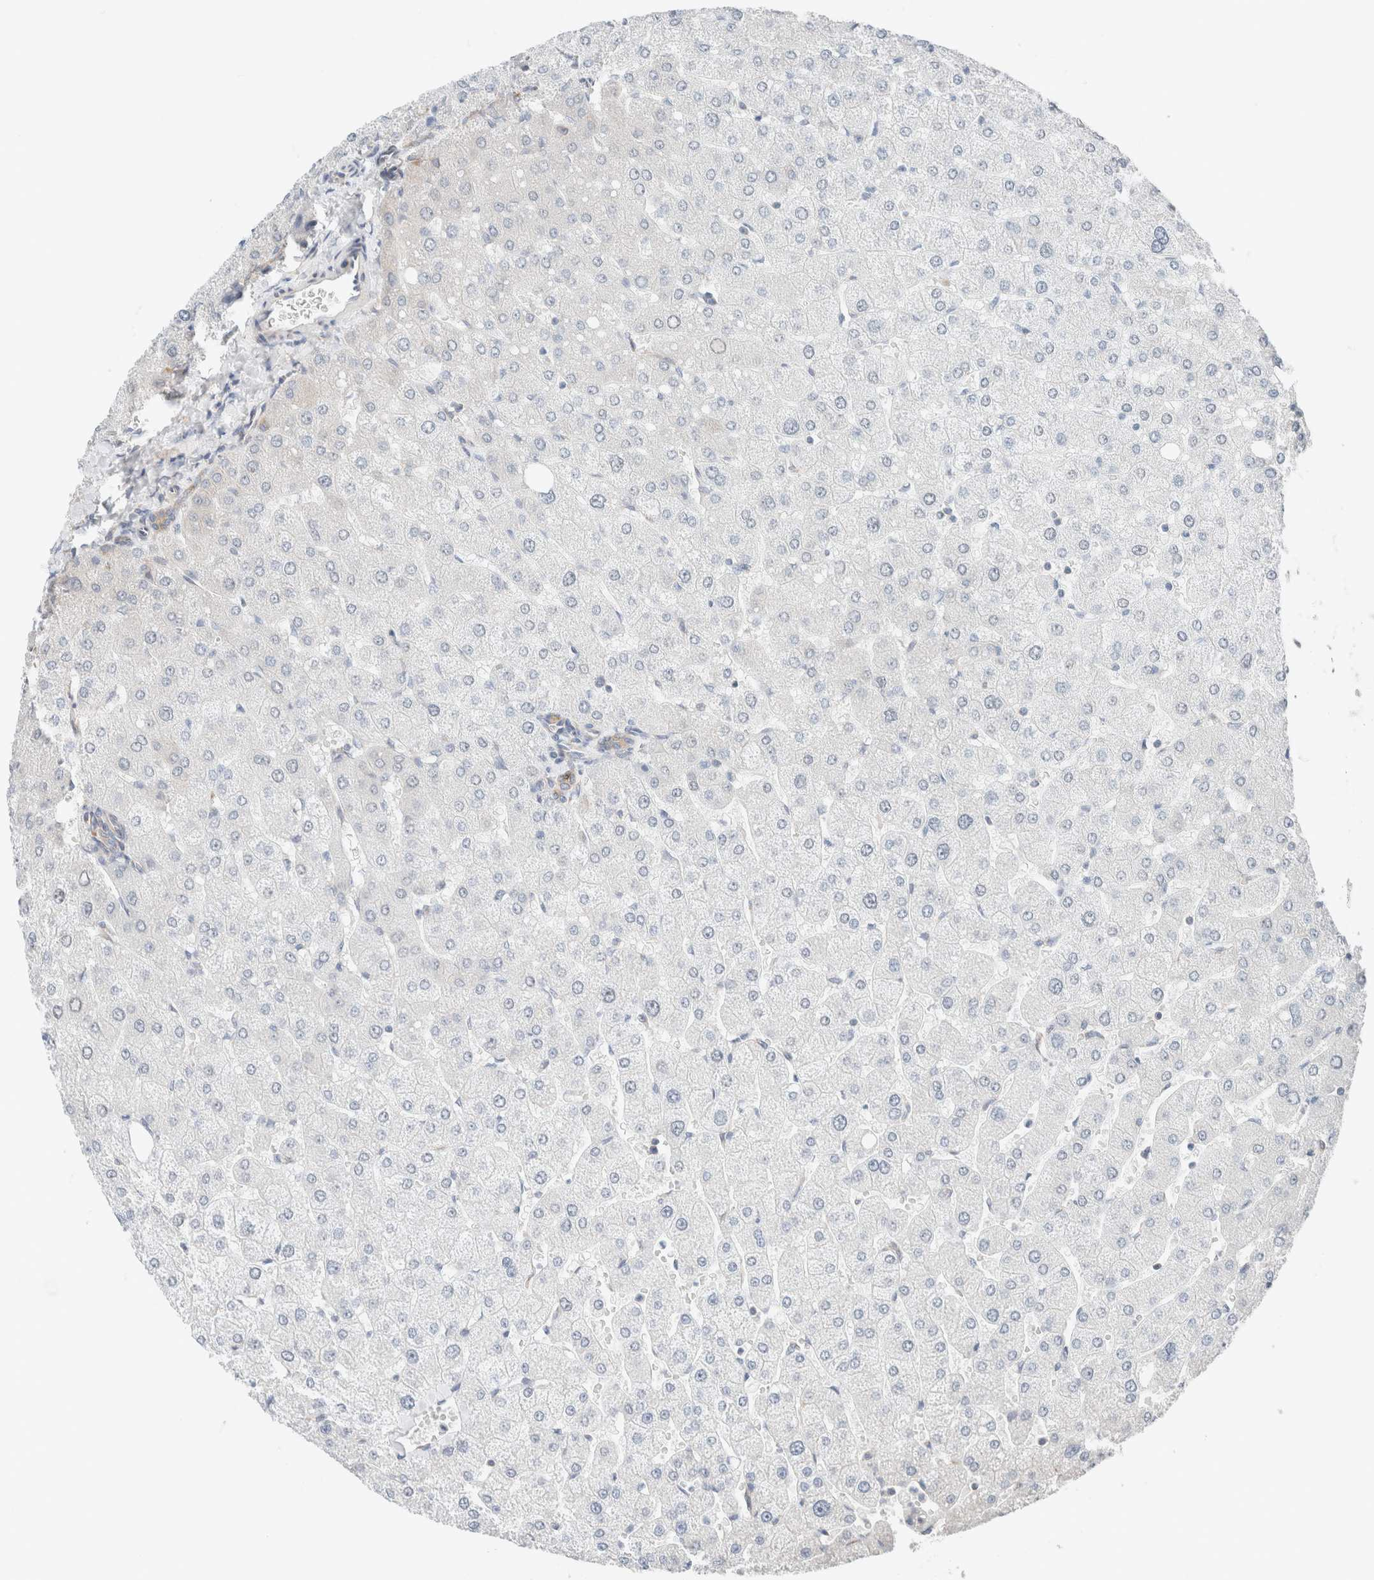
{"staining": {"intensity": "weak", "quantity": ">75%", "location": "cytoplasmic/membranous"}, "tissue": "liver", "cell_type": "Cholangiocytes", "image_type": "normal", "snomed": [{"axis": "morphology", "description": "Normal tissue, NOS"}, {"axis": "topography", "description": "Liver"}], "caption": "An immunohistochemistry (IHC) histopathology image of benign tissue is shown. Protein staining in brown shows weak cytoplasmic/membranous positivity in liver within cholangiocytes.", "gene": "CASC3", "patient": {"sex": "male", "age": 55}}